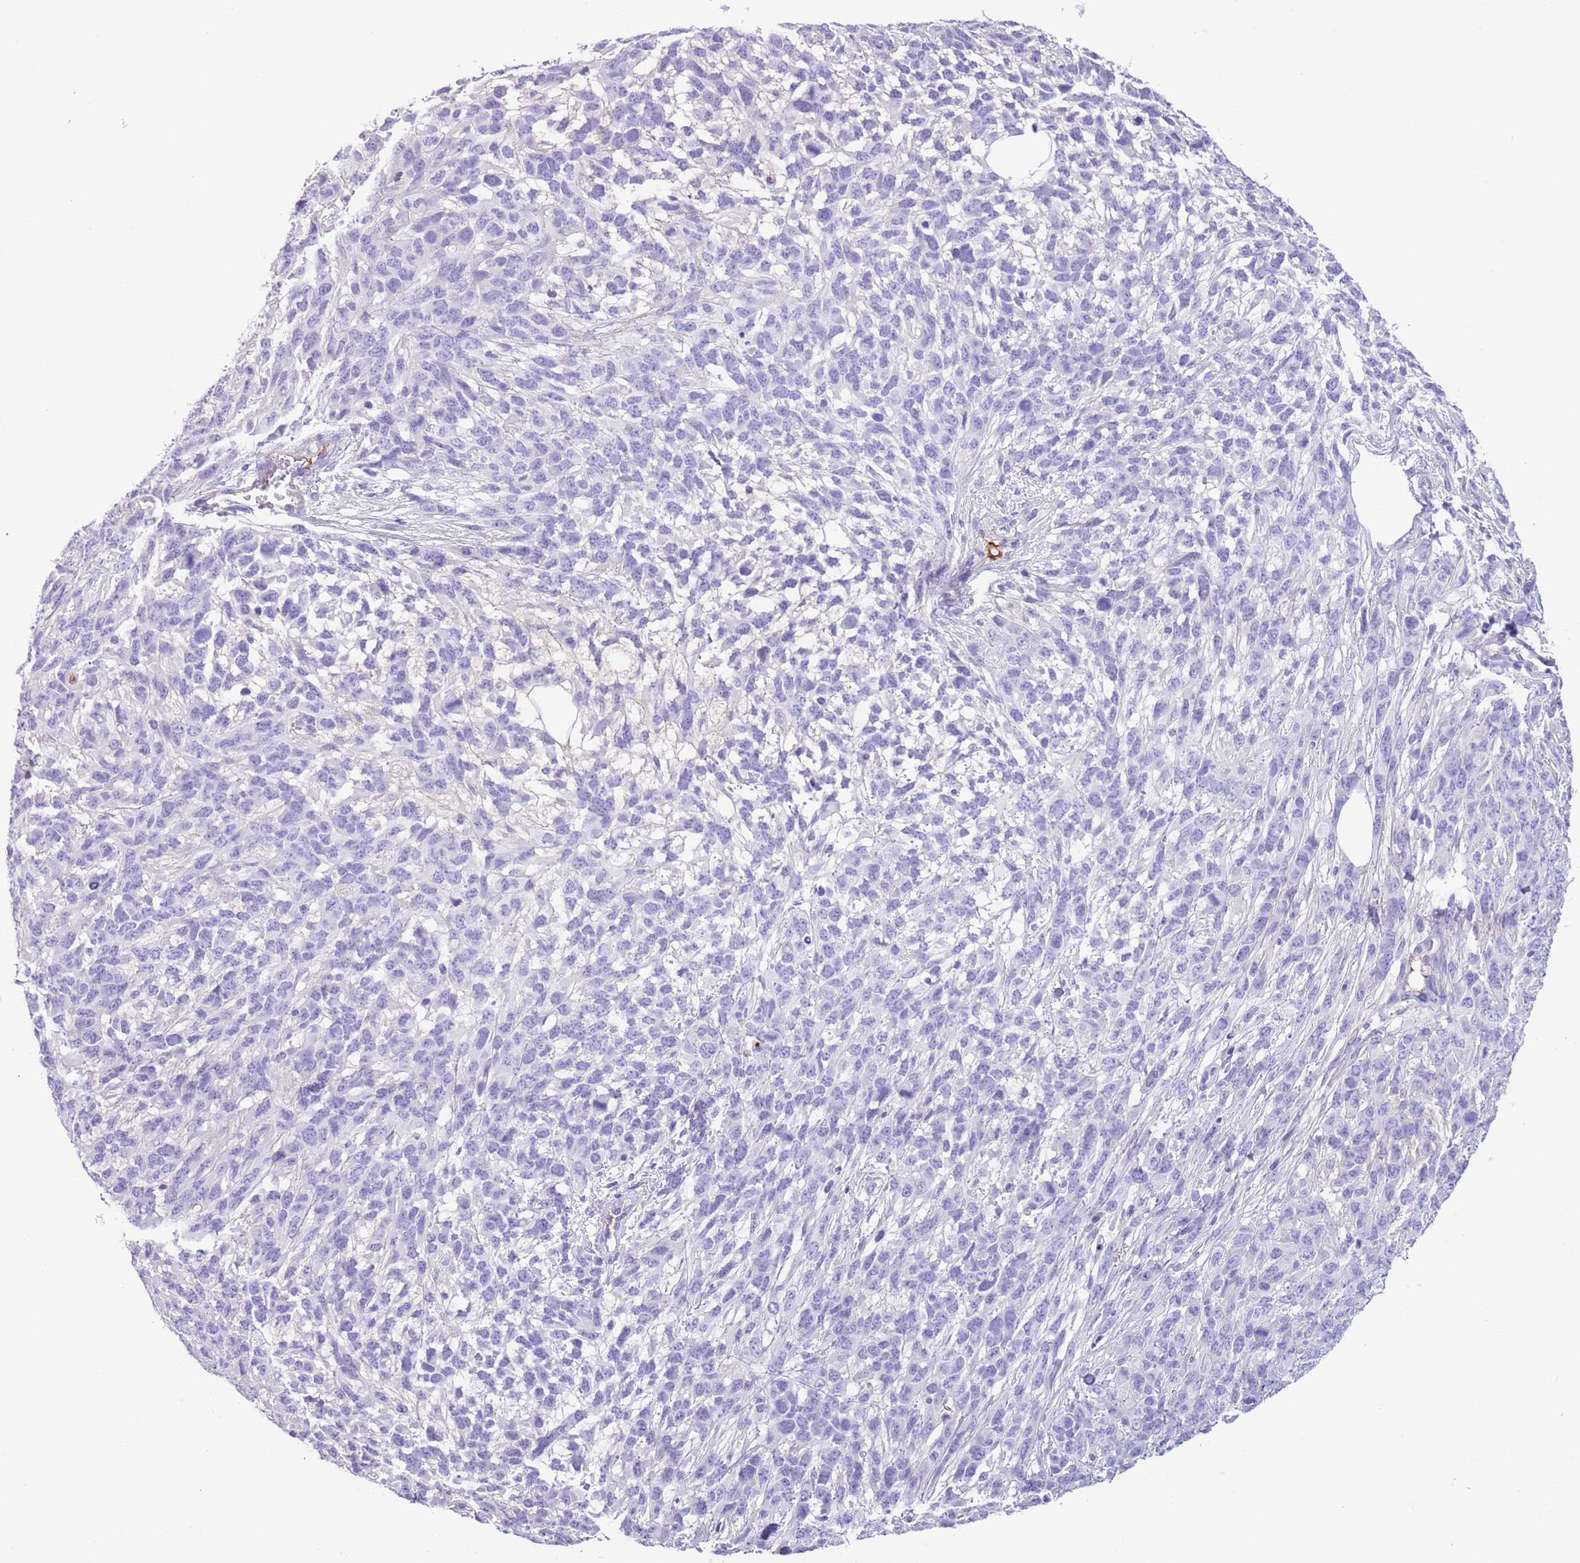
{"staining": {"intensity": "negative", "quantity": "none", "location": "none"}, "tissue": "melanoma", "cell_type": "Tumor cells", "image_type": "cancer", "snomed": [{"axis": "morphology", "description": "Normal morphology"}, {"axis": "morphology", "description": "Malignant melanoma, NOS"}, {"axis": "topography", "description": "Skin"}], "caption": "Immunohistochemistry image of neoplastic tissue: human malignant melanoma stained with DAB exhibits no significant protein expression in tumor cells. (DAB immunohistochemistry with hematoxylin counter stain).", "gene": "IGF1", "patient": {"sex": "female", "age": 72}}